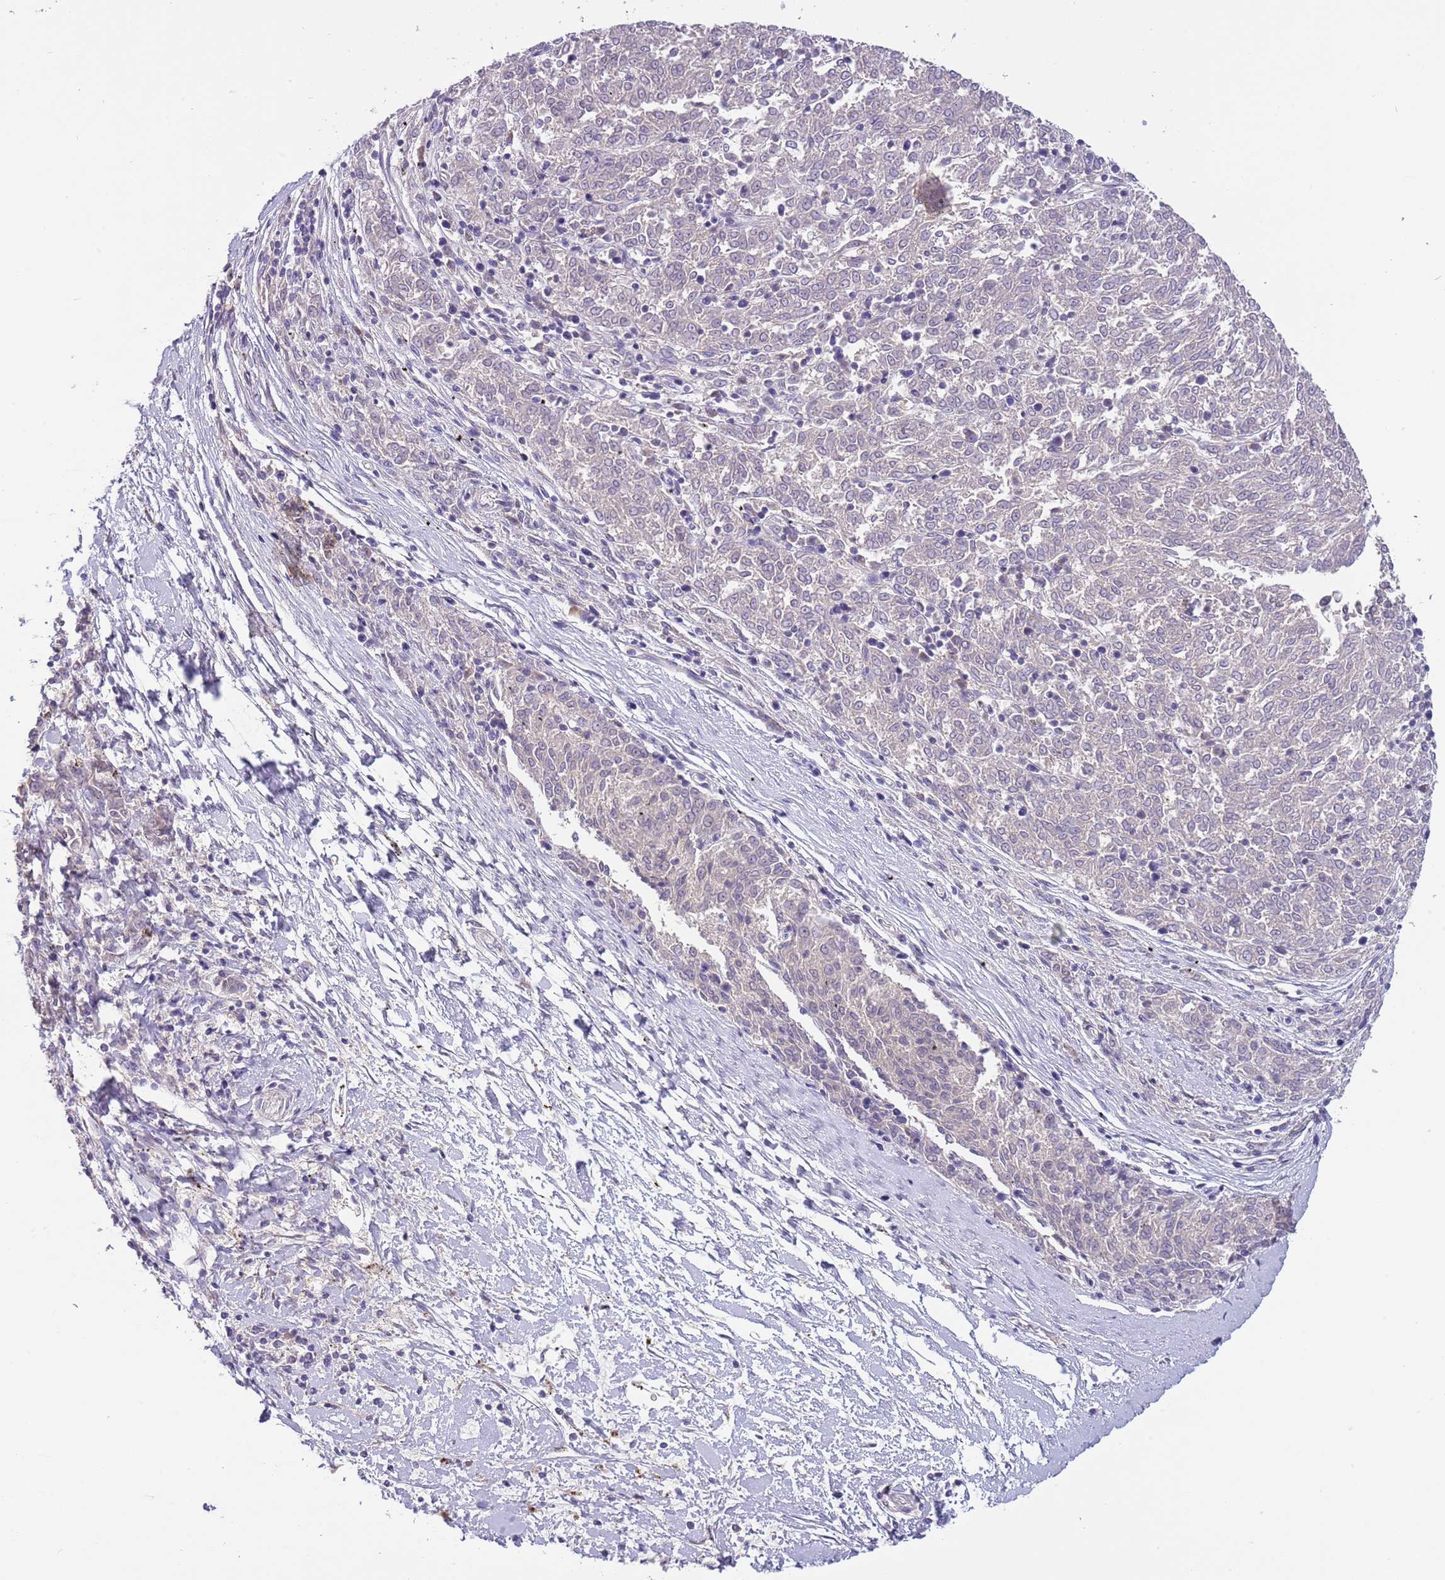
{"staining": {"intensity": "negative", "quantity": "none", "location": "none"}, "tissue": "melanoma", "cell_type": "Tumor cells", "image_type": "cancer", "snomed": [{"axis": "morphology", "description": "Malignant melanoma, NOS"}, {"axis": "topography", "description": "Skin"}], "caption": "A histopathology image of malignant melanoma stained for a protein exhibits no brown staining in tumor cells.", "gene": "CFAP73", "patient": {"sex": "female", "age": 72}}